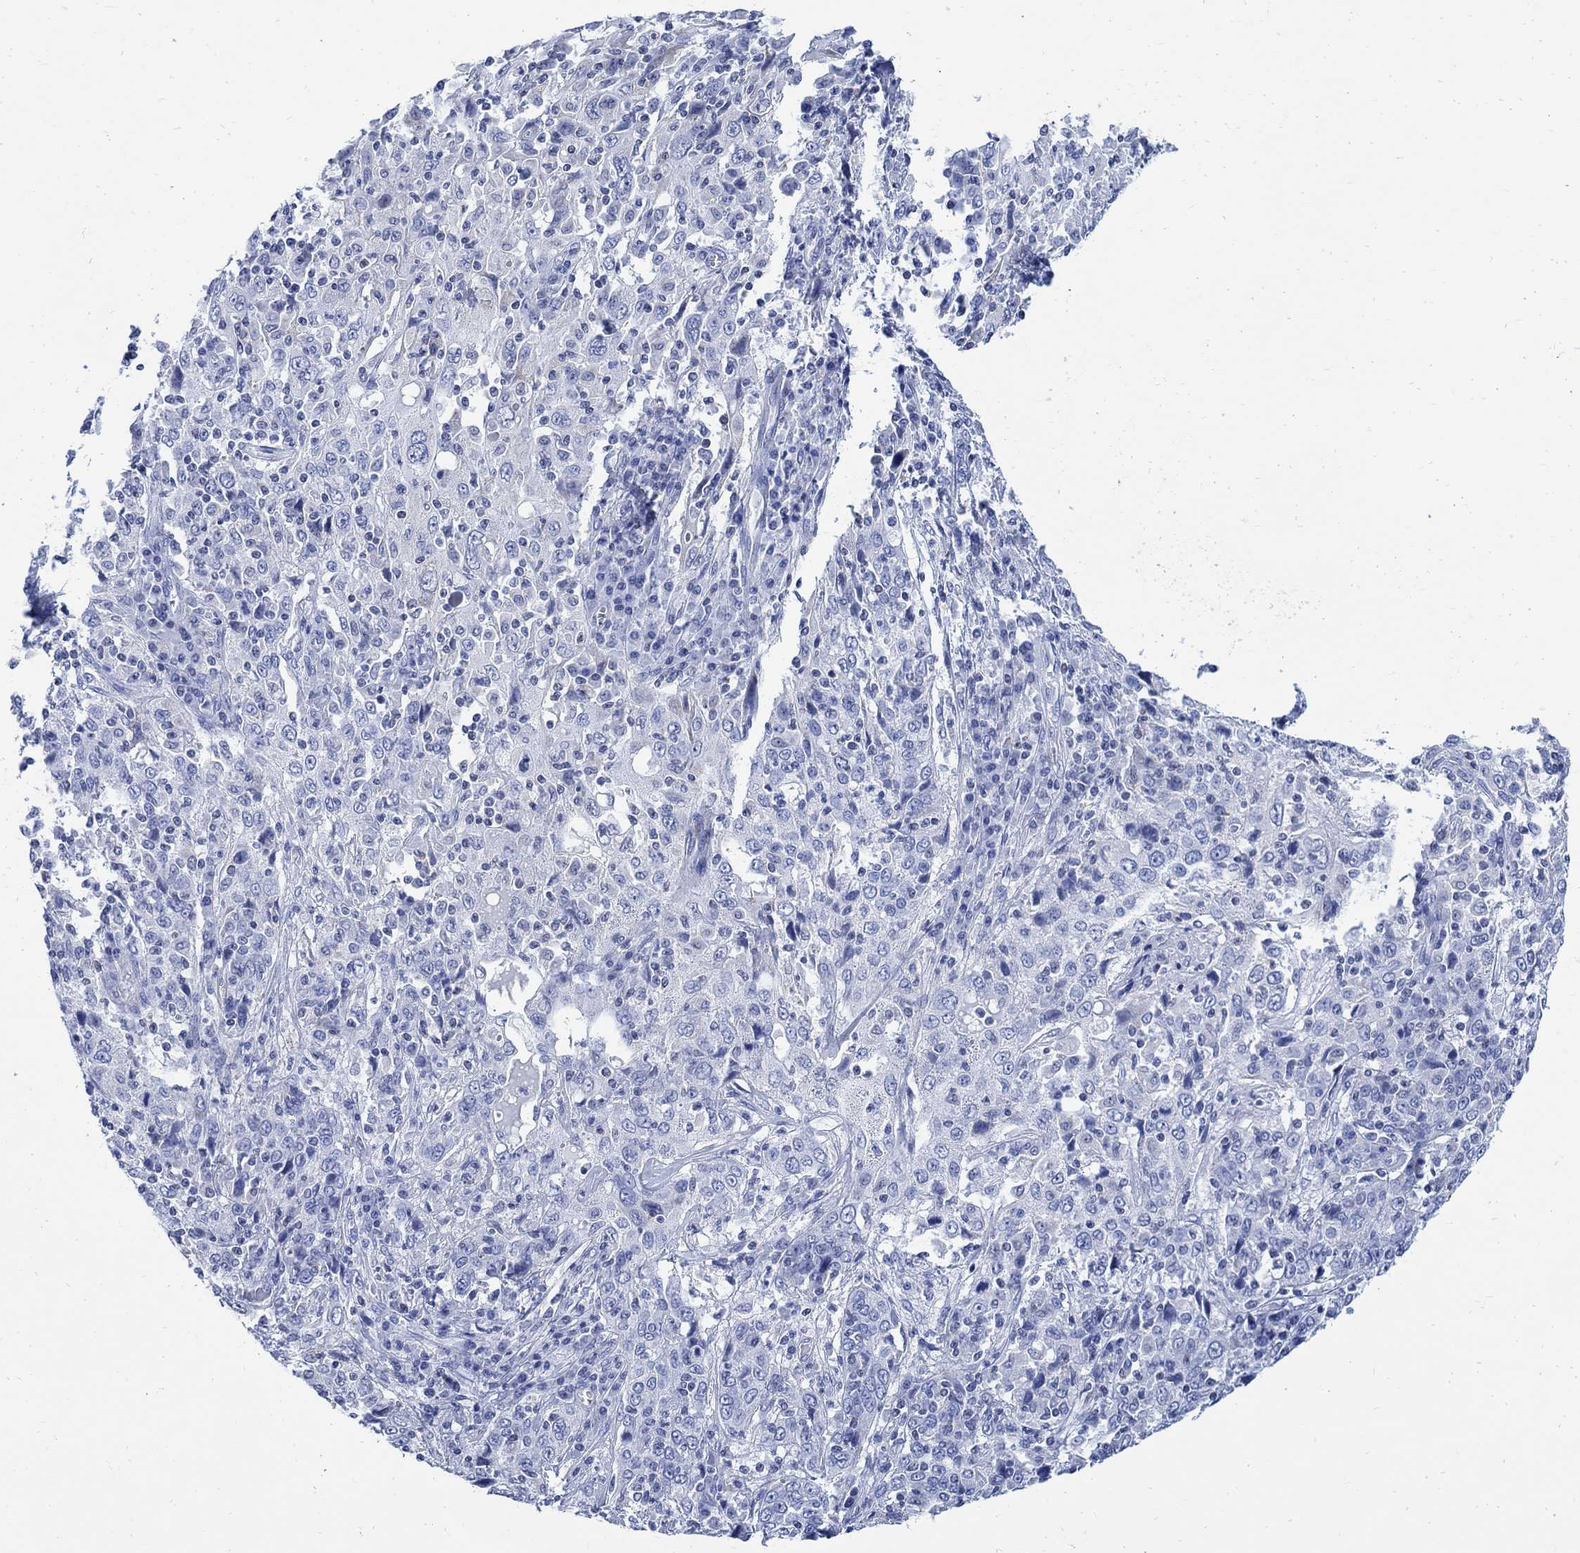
{"staining": {"intensity": "negative", "quantity": "none", "location": "none"}, "tissue": "cervical cancer", "cell_type": "Tumor cells", "image_type": "cancer", "snomed": [{"axis": "morphology", "description": "Squamous cell carcinoma, NOS"}, {"axis": "topography", "description": "Cervix"}], "caption": "Protein analysis of cervical squamous cell carcinoma exhibits no significant staining in tumor cells.", "gene": "CPLX2", "patient": {"sex": "female", "age": 46}}